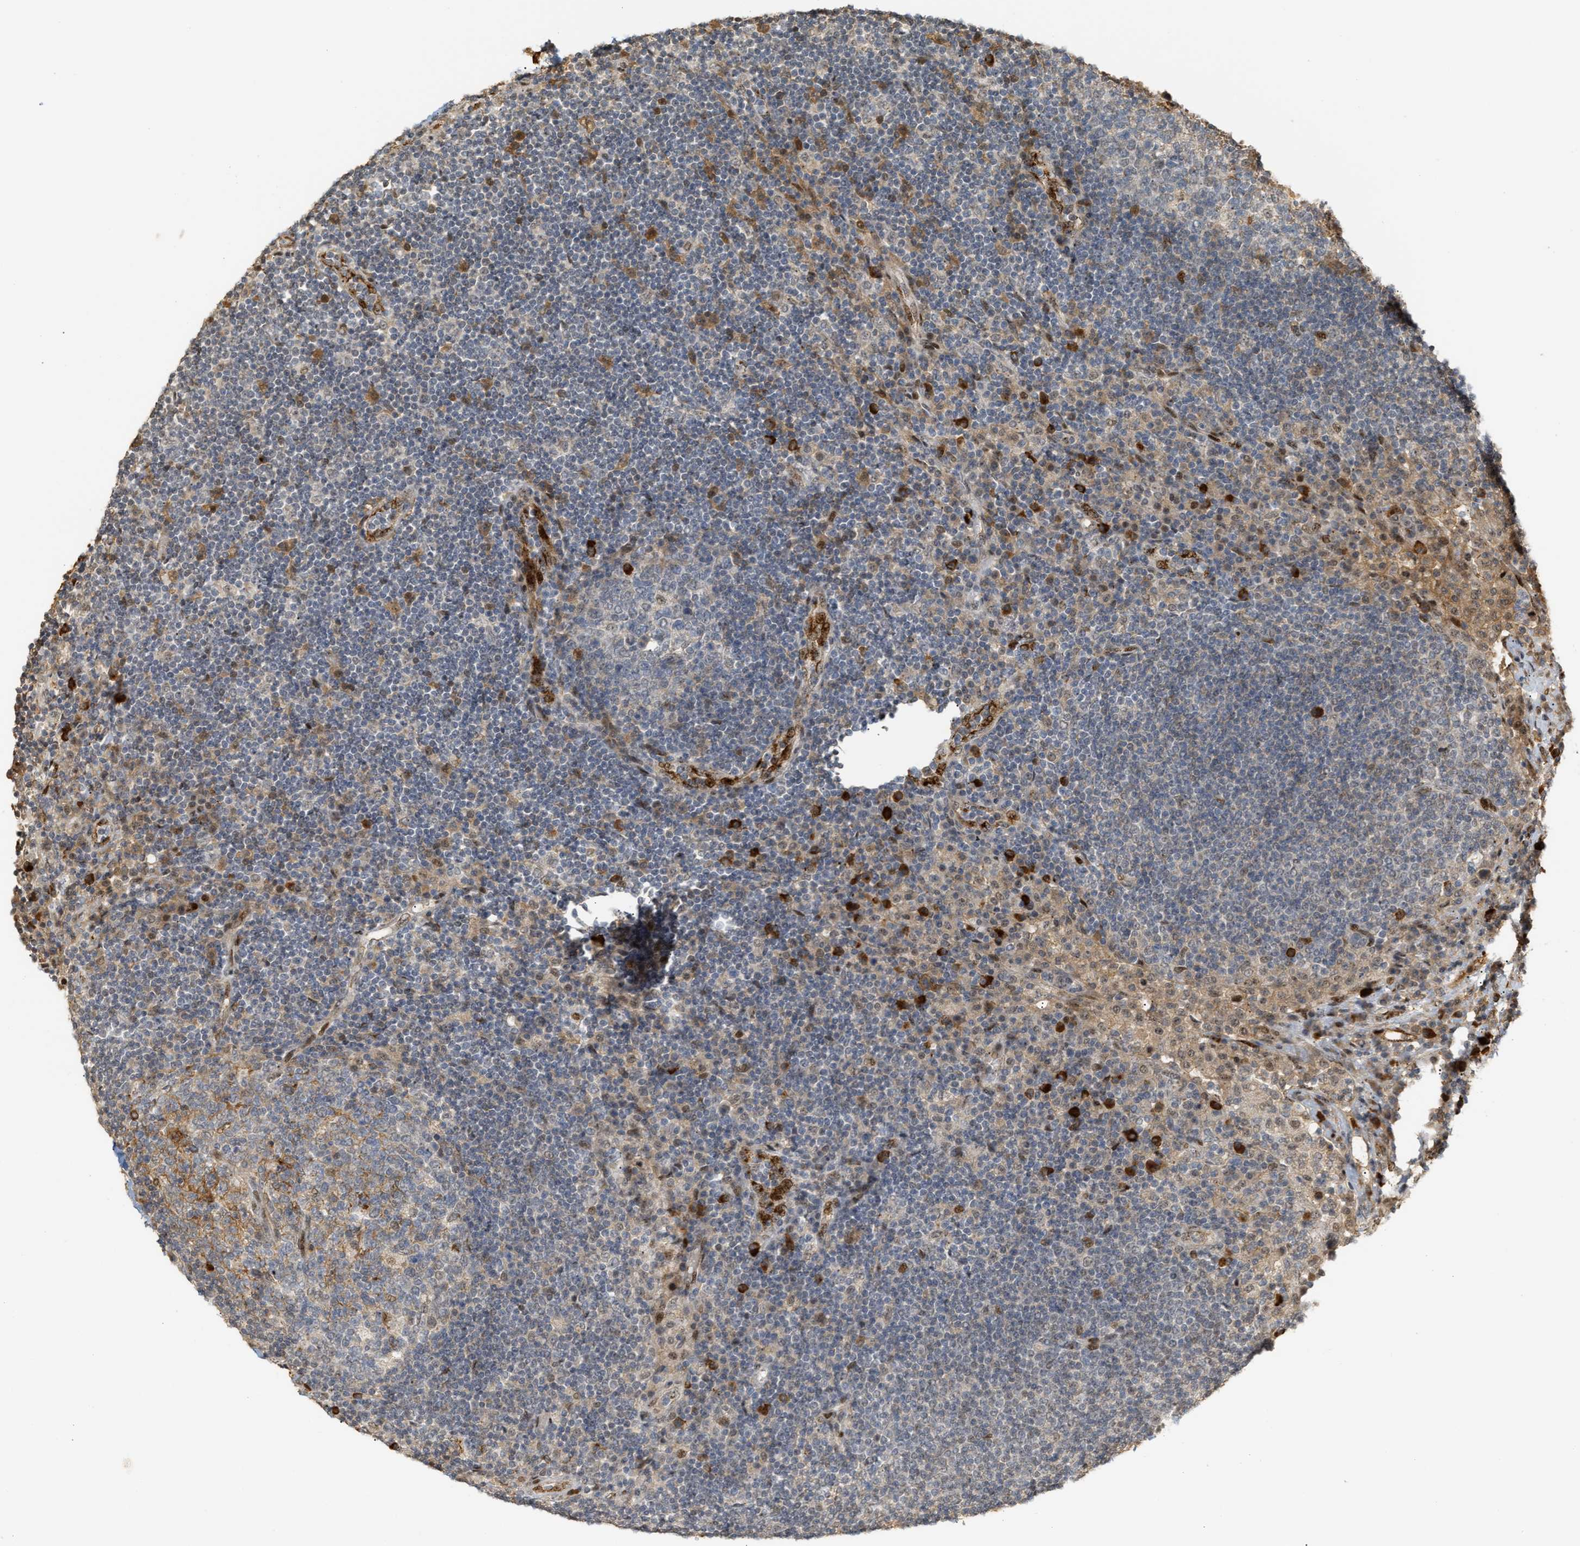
{"staining": {"intensity": "moderate", "quantity": "<25%", "location": "cytoplasmic/membranous"}, "tissue": "lymph node", "cell_type": "Germinal center cells", "image_type": "normal", "snomed": [{"axis": "morphology", "description": "Normal tissue, NOS"}, {"axis": "topography", "description": "Lymph node"}], "caption": "High-power microscopy captured an IHC image of normal lymph node, revealing moderate cytoplasmic/membranous staining in about <25% of germinal center cells. (DAB (3,3'-diaminobenzidine) IHC, brown staining for protein, blue staining for nuclei).", "gene": "ZFAND5", "patient": {"sex": "female", "age": 53}}